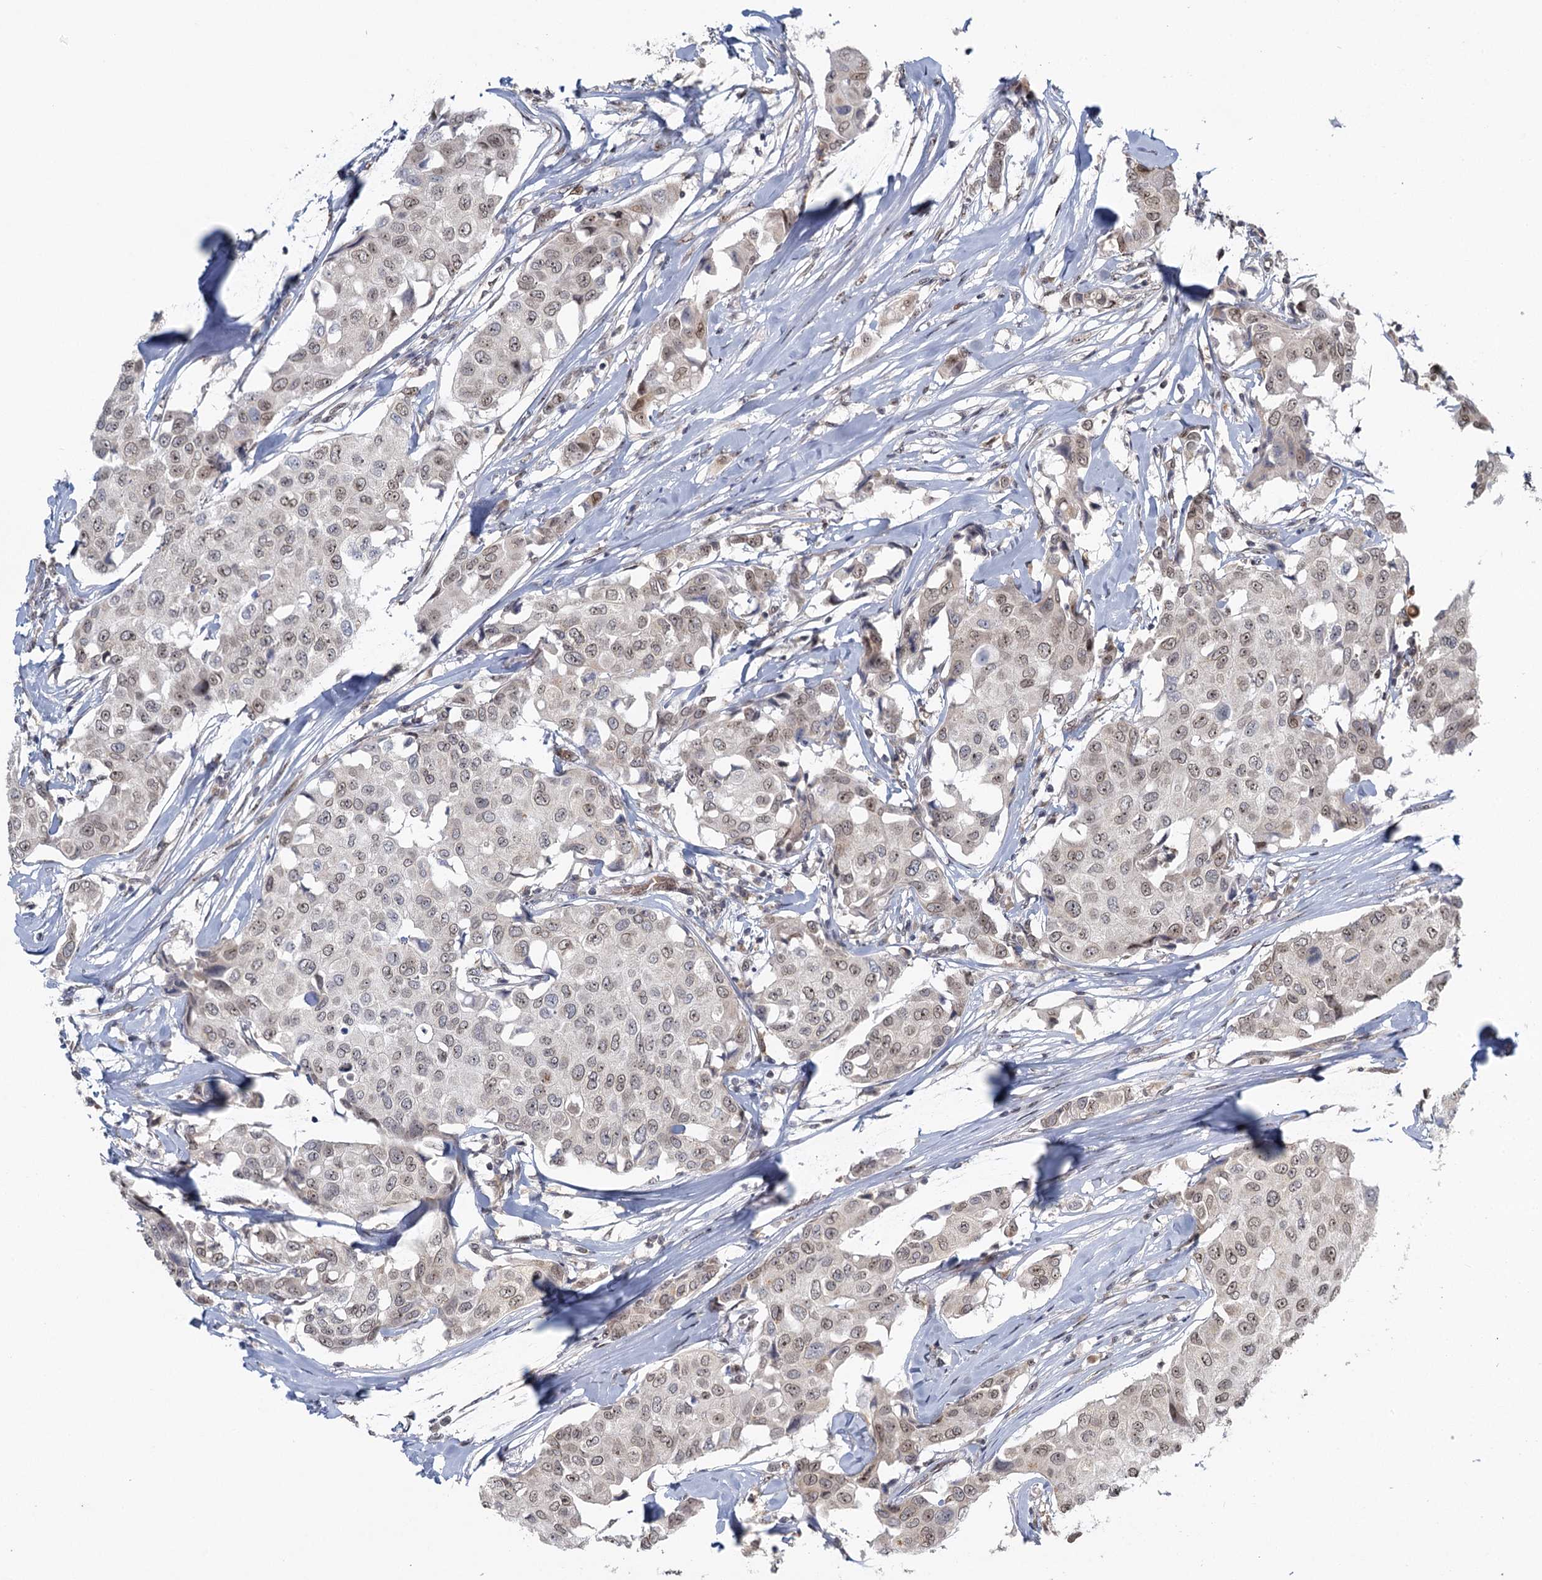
{"staining": {"intensity": "weak", "quantity": "<25%", "location": "cytoplasmic/membranous,nuclear"}, "tissue": "breast cancer", "cell_type": "Tumor cells", "image_type": "cancer", "snomed": [{"axis": "morphology", "description": "Duct carcinoma"}, {"axis": "topography", "description": "Breast"}], "caption": "A photomicrograph of human breast infiltrating ductal carcinoma is negative for staining in tumor cells. (DAB immunohistochemistry (IHC), high magnification).", "gene": "TREX1", "patient": {"sex": "female", "age": 80}}